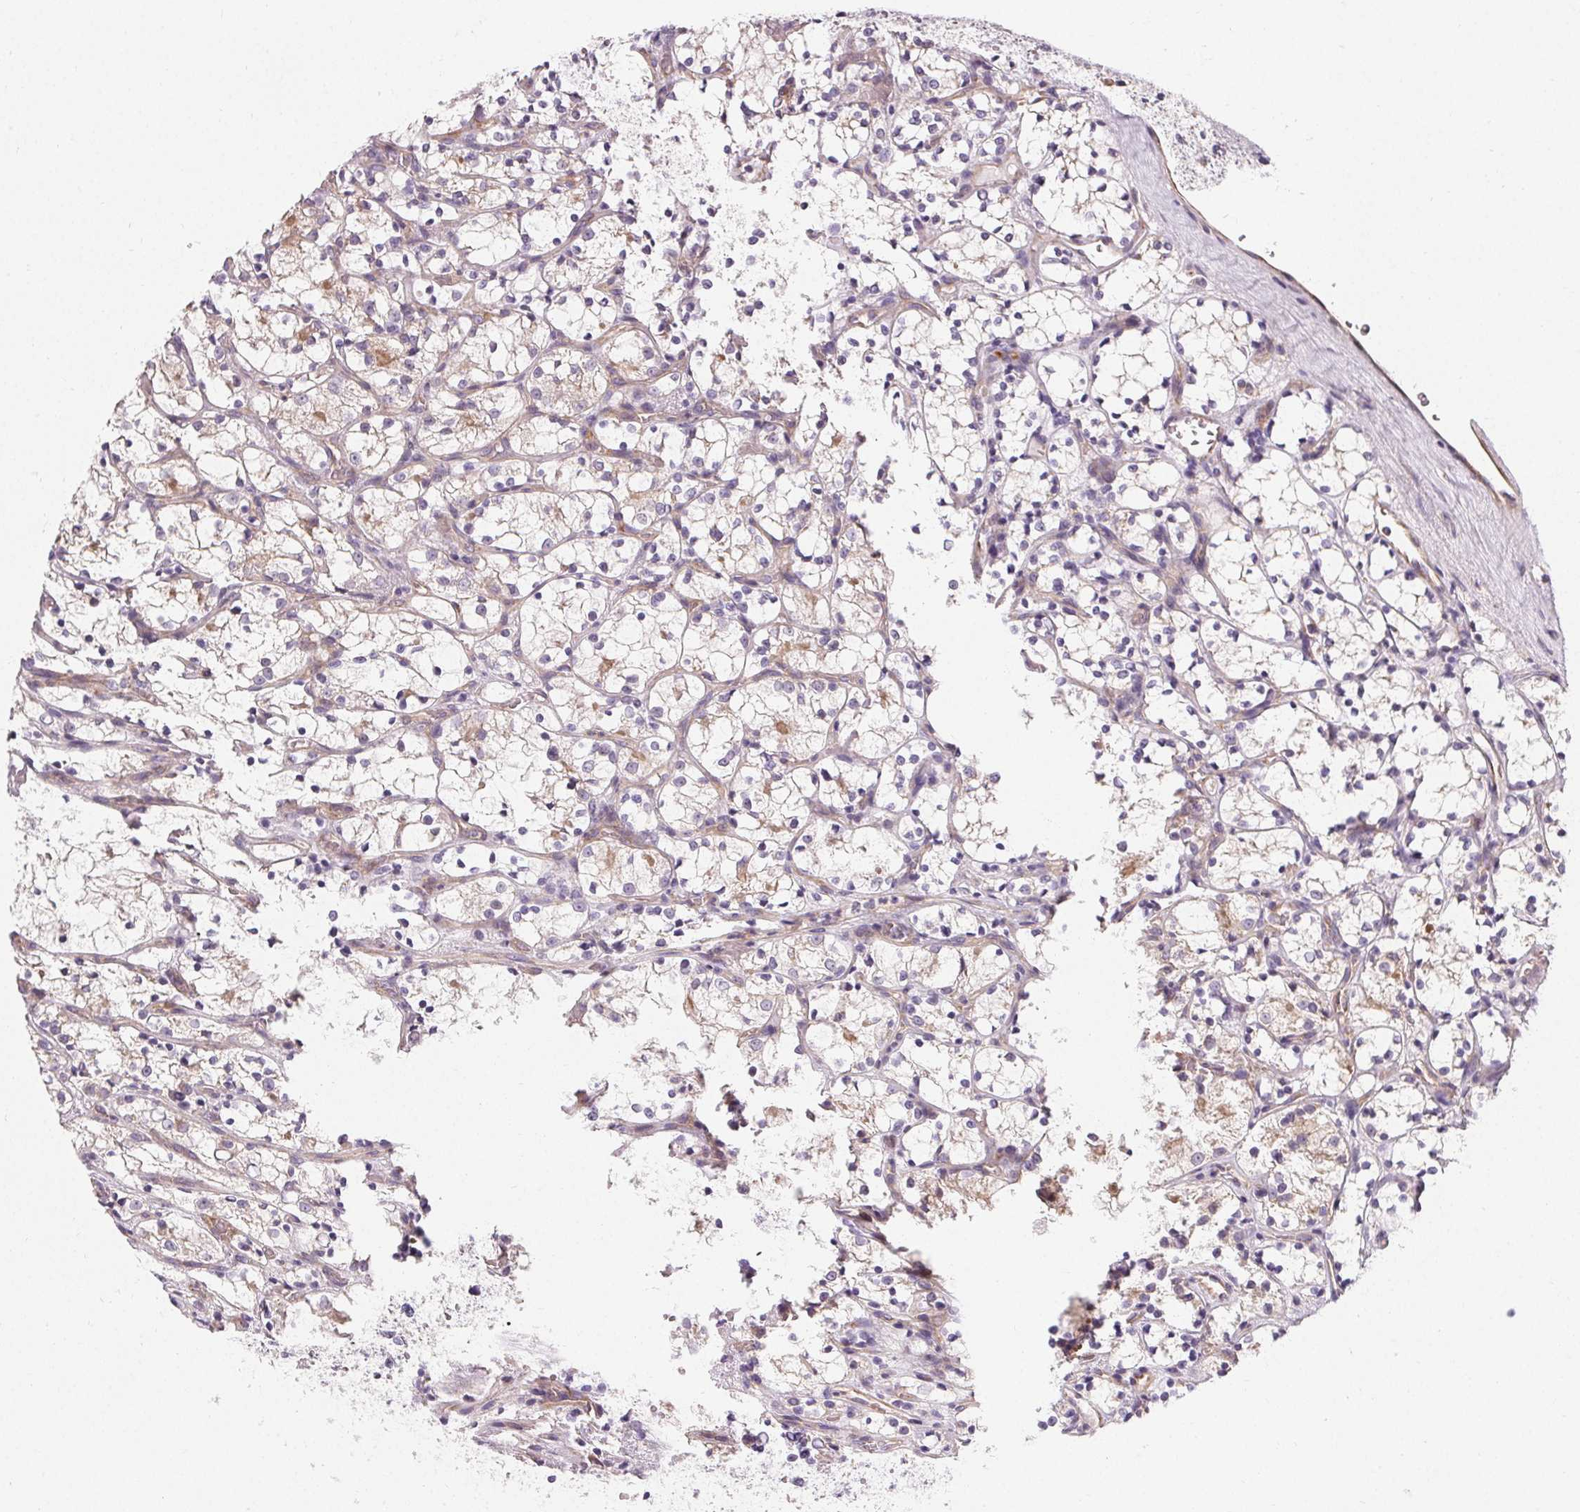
{"staining": {"intensity": "weak", "quantity": "<25%", "location": "cytoplasmic/membranous"}, "tissue": "renal cancer", "cell_type": "Tumor cells", "image_type": "cancer", "snomed": [{"axis": "morphology", "description": "Adenocarcinoma, NOS"}, {"axis": "topography", "description": "Kidney"}], "caption": "IHC of human renal adenocarcinoma demonstrates no expression in tumor cells.", "gene": "APLP1", "patient": {"sex": "female", "age": 69}}